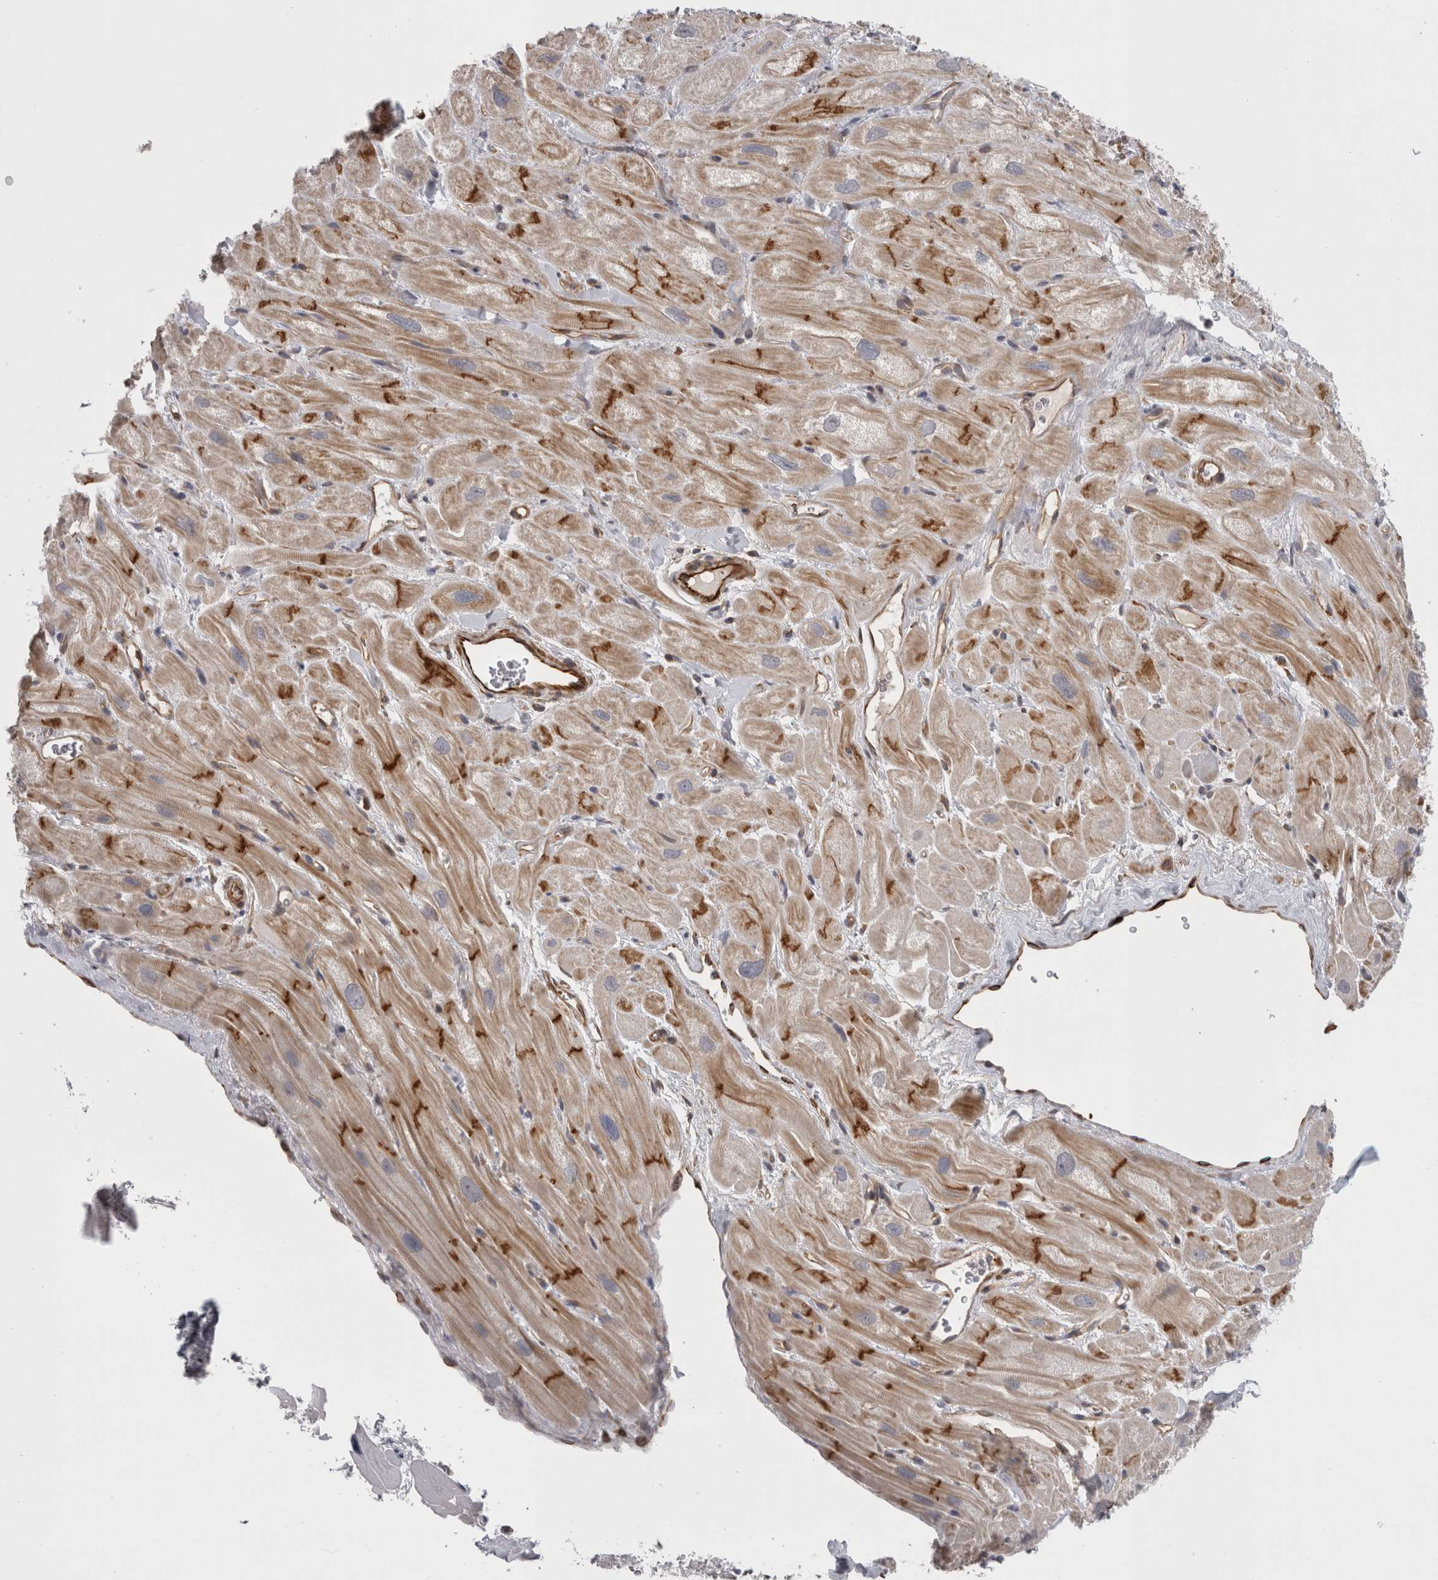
{"staining": {"intensity": "moderate", "quantity": "25%-75%", "location": "cytoplasmic/membranous"}, "tissue": "heart muscle", "cell_type": "Cardiomyocytes", "image_type": "normal", "snomed": [{"axis": "morphology", "description": "Normal tissue, NOS"}, {"axis": "topography", "description": "Heart"}], "caption": "Human heart muscle stained with a brown dye reveals moderate cytoplasmic/membranous positive staining in approximately 25%-75% of cardiomyocytes.", "gene": "RMDN1", "patient": {"sex": "male", "age": 49}}